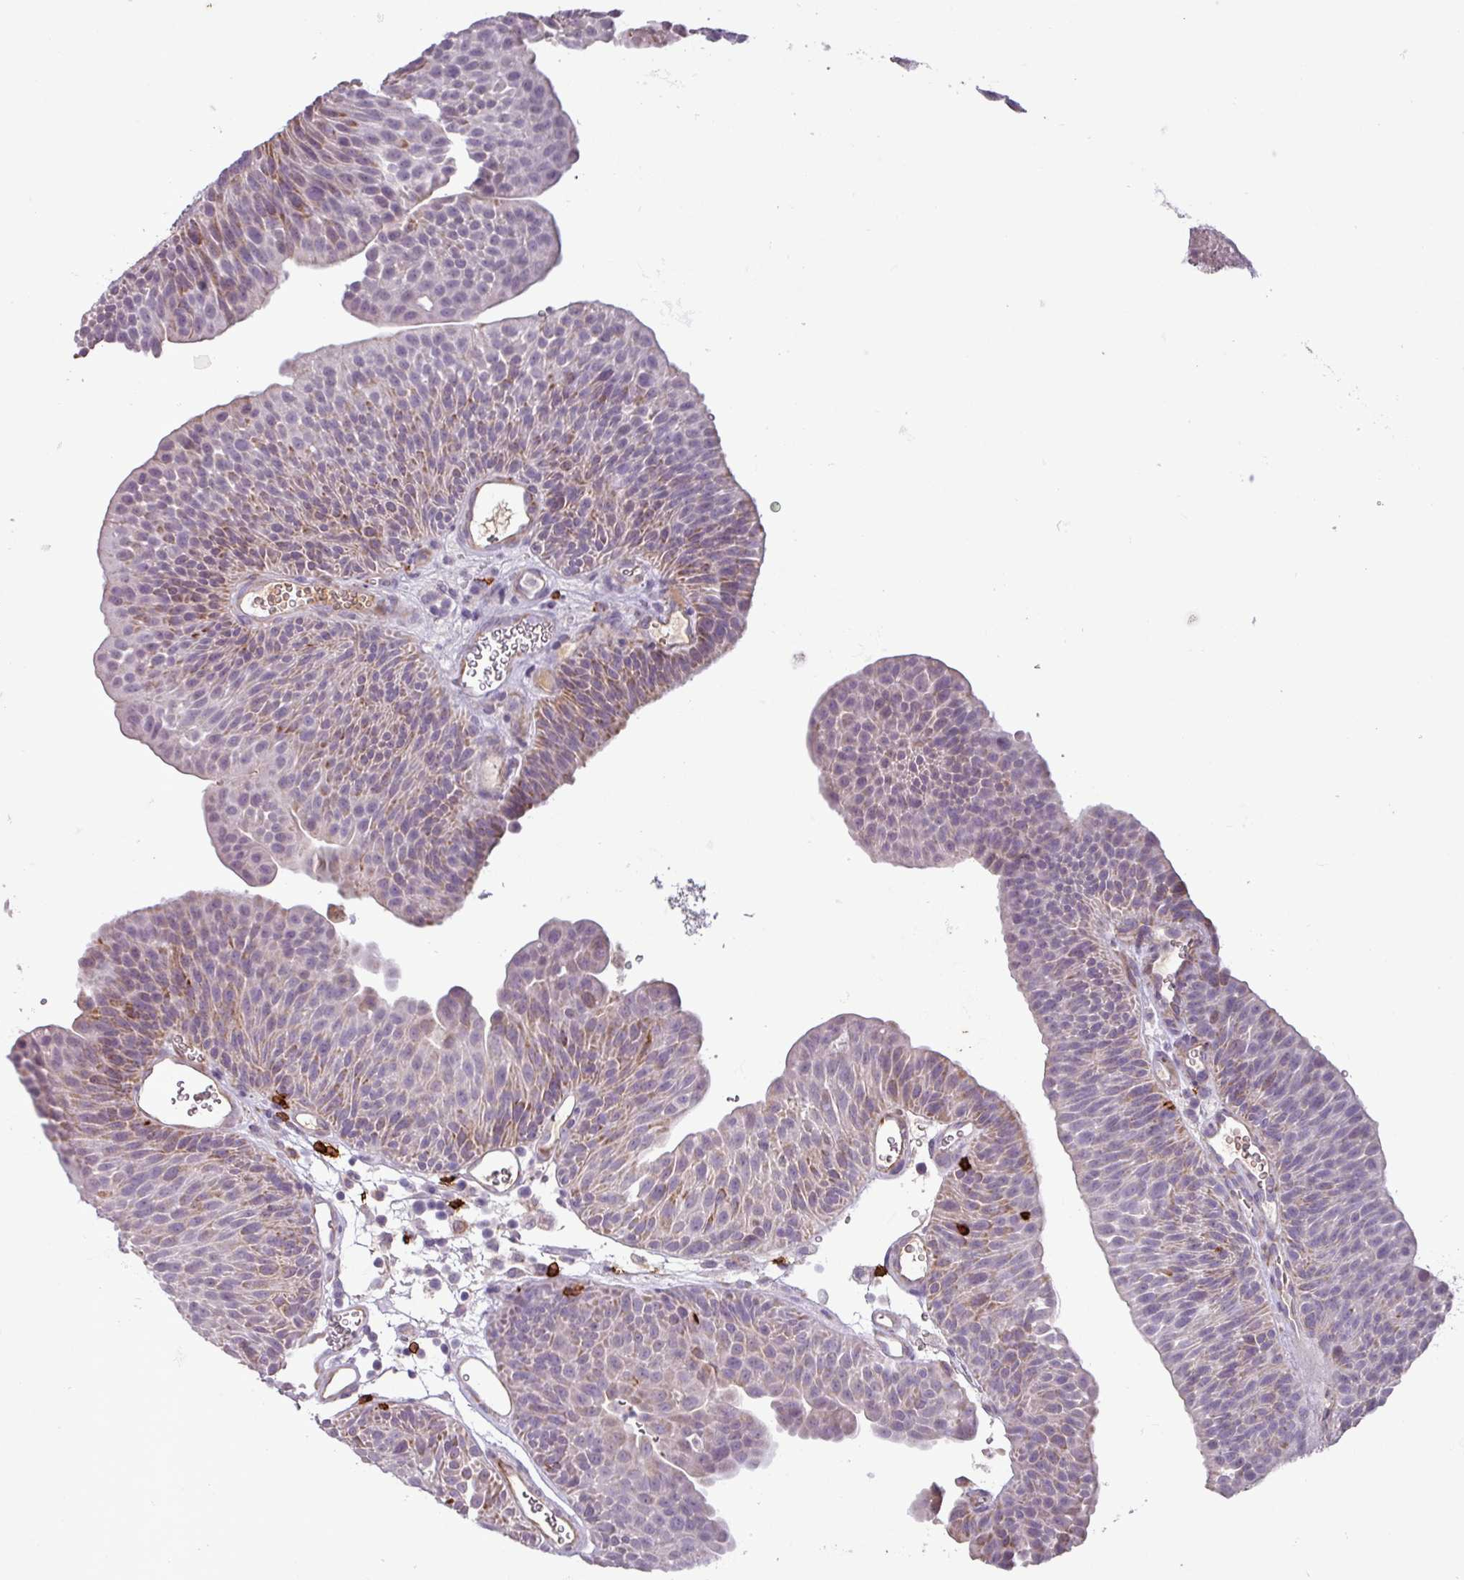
{"staining": {"intensity": "moderate", "quantity": "<25%", "location": "cytoplasmic/membranous"}, "tissue": "urothelial cancer", "cell_type": "Tumor cells", "image_type": "cancer", "snomed": [{"axis": "morphology", "description": "Urothelial carcinoma, NOS"}, {"axis": "topography", "description": "Urinary bladder"}], "caption": "Approximately <25% of tumor cells in transitional cell carcinoma reveal moderate cytoplasmic/membranous protein staining as visualized by brown immunohistochemical staining.", "gene": "CD8A", "patient": {"sex": "male", "age": 67}}